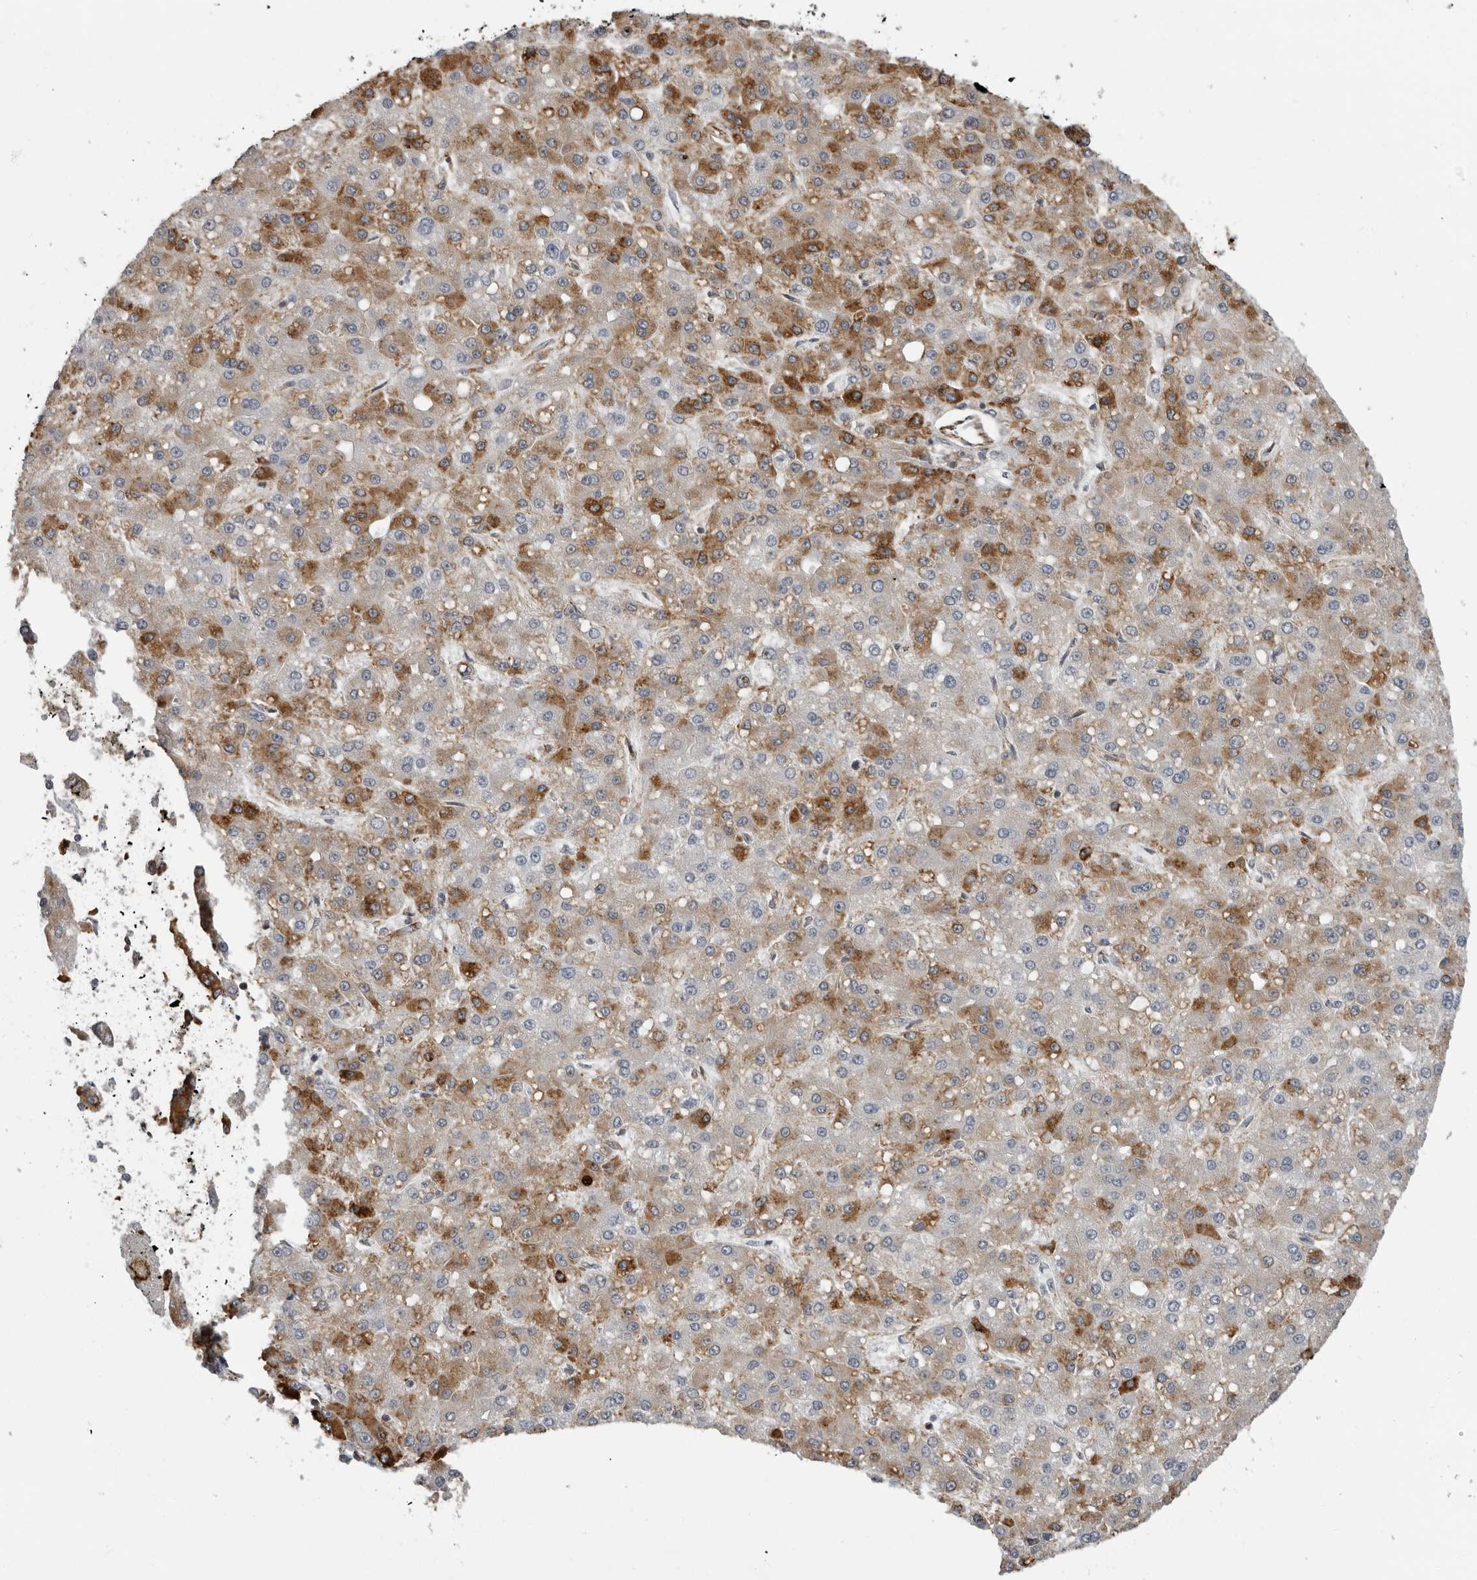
{"staining": {"intensity": "moderate", "quantity": "25%-75%", "location": "cytoplasmic/membranous"}, "tissue": "liver cancer", "cell_type": "Tumor cells", "image_type": "cancer", "snomed": [{"axis": "morphology", "description": "Carcinoma, Hepatocellular, NOS"}, {"axis": "topography", "description": "Liver"}], "caption": "This is an image of immunohistochemistry staining of liver cancer, which shows moderate staining in the cytoplasmic/membranous of tumor cells.", "gene": "ALPK2", "patient": {"sex": "male", "age": 67}}